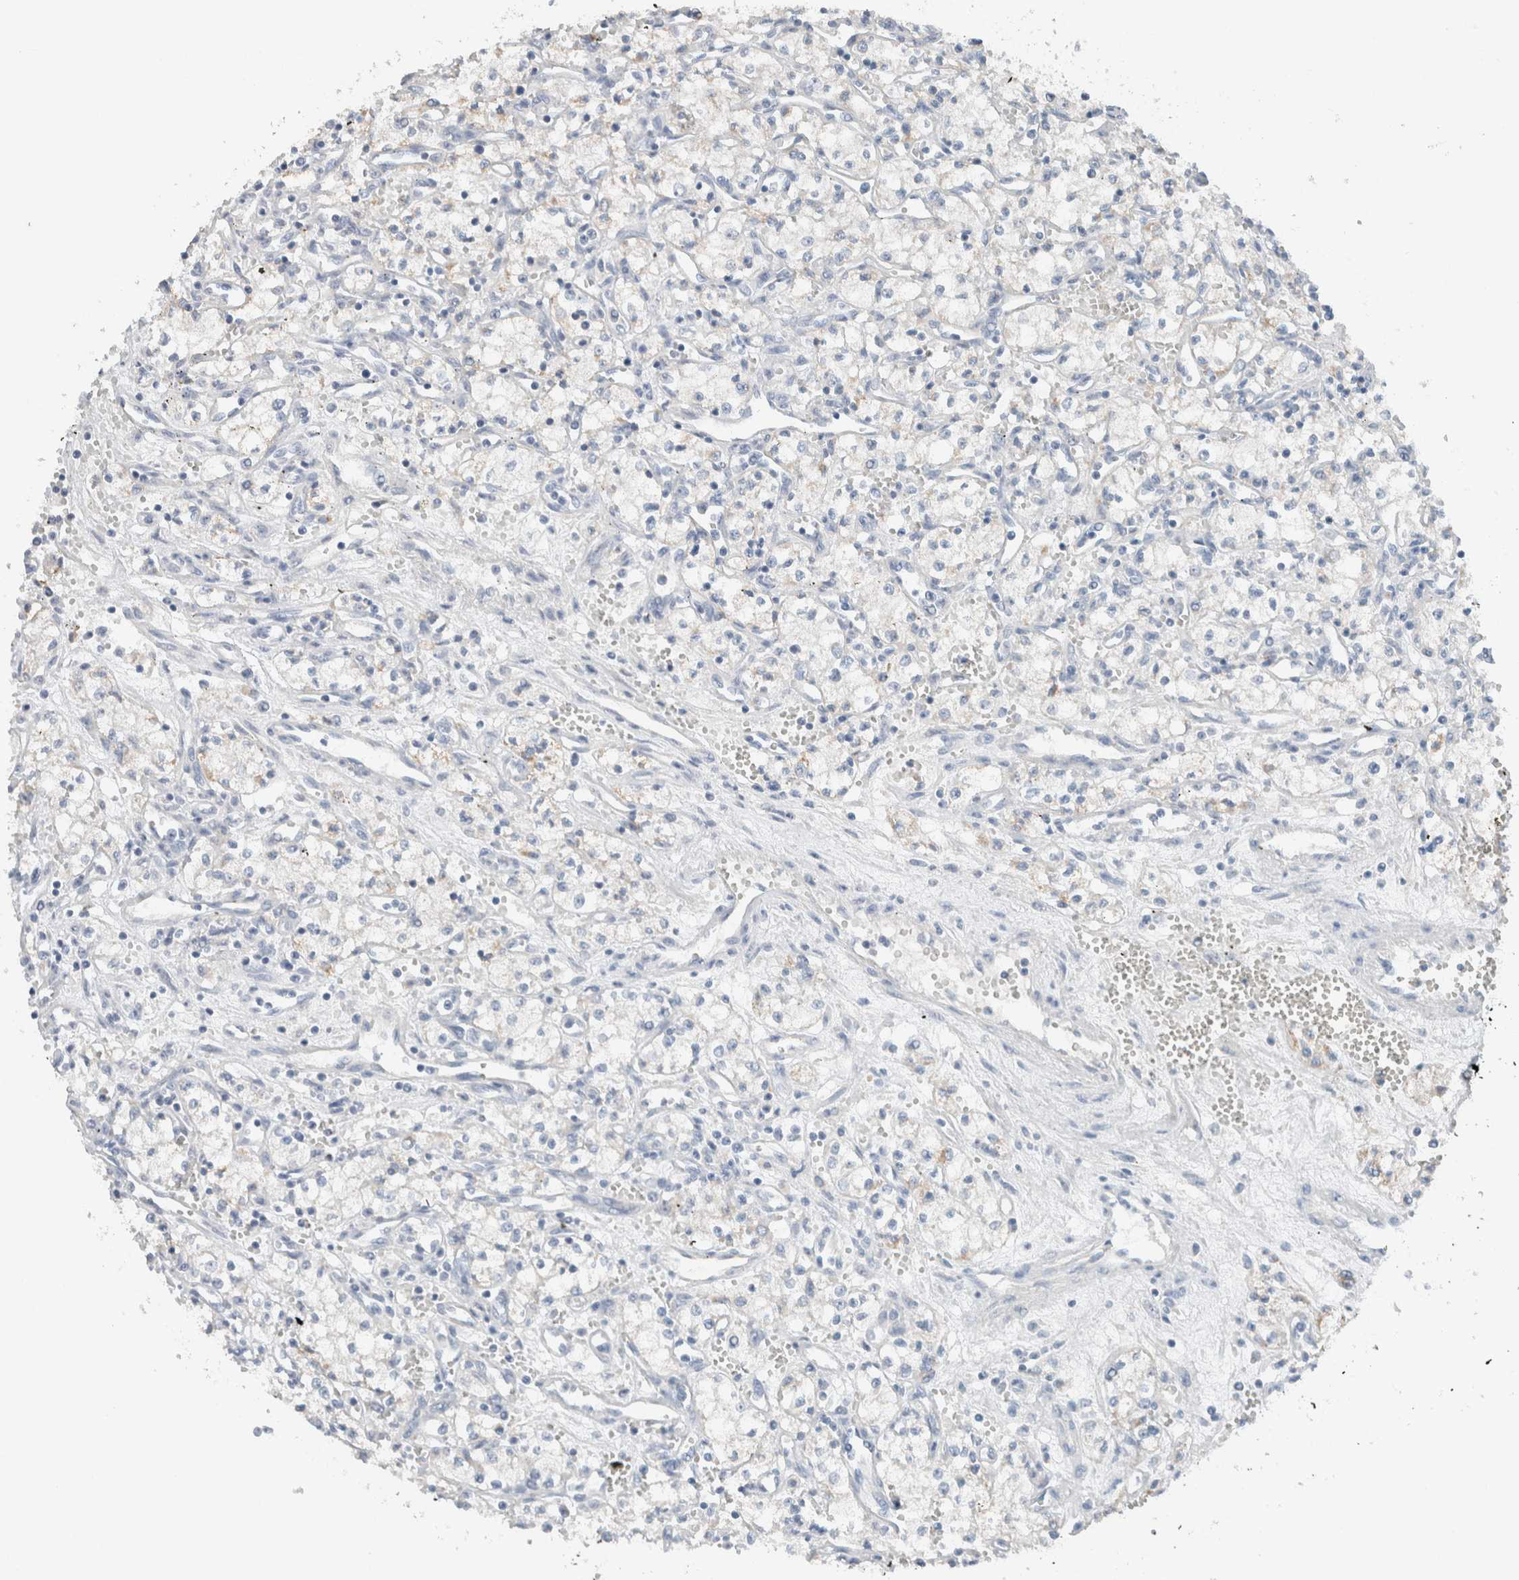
{"staining": {"intensity": "negative", "quantity": "none", "location": "none"}, "tissue": "renal cancer", "cell_type": "Tumor cells", "image_type": "cancer", "snomed": [{"axis": "morphology", "description": "Adenocarcinoma, NOS"}, {"axis": "topography", "description": "Kidney"}], "caption": "The micrograph displays no staining of tumor cells in renal cancer.", "gene": "DUOX1", "patient": {"sex": "male", "age": 59}}